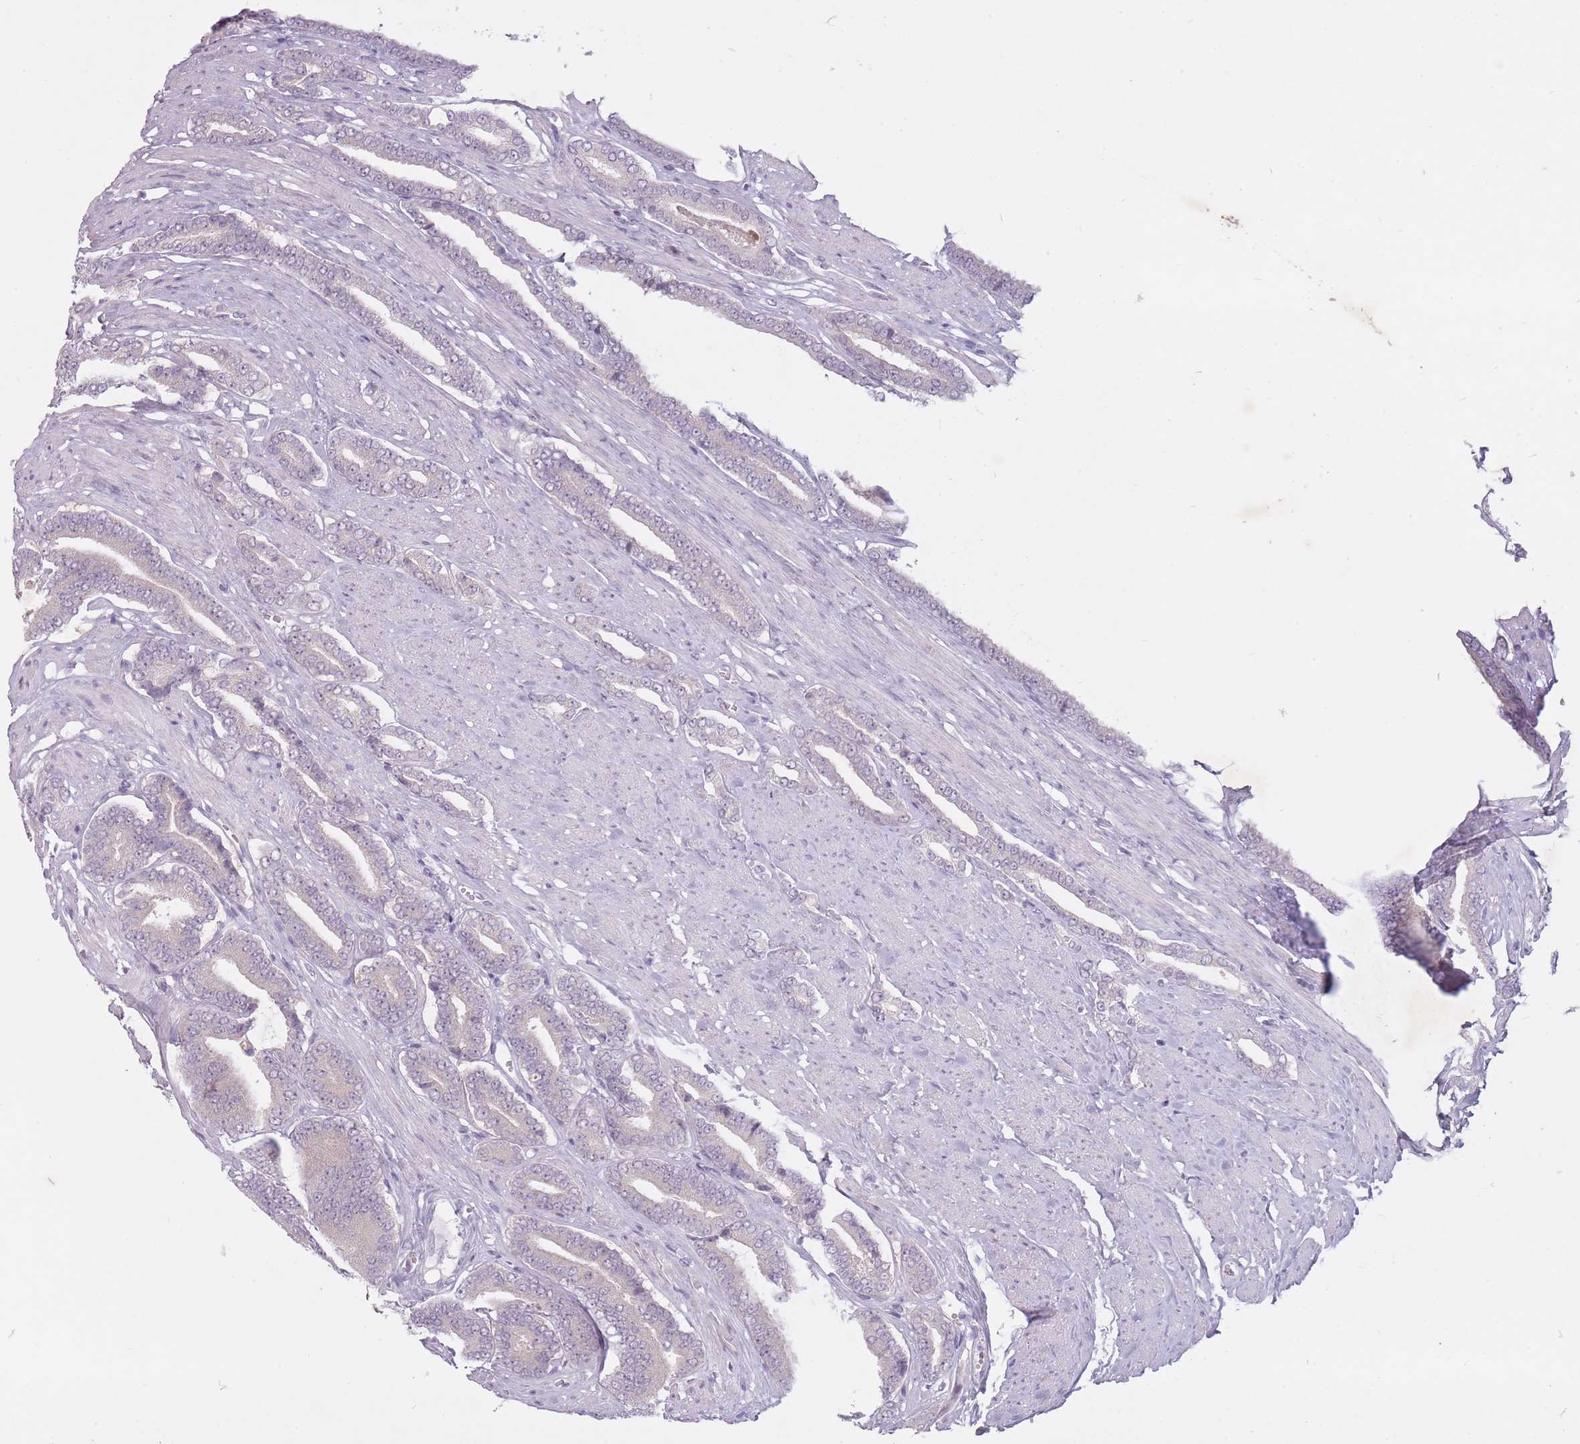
{"staining": {"intensity": "negative", "quantity": "none", "location": "none"}, "tissue": "prostate cancer", "cell_type": "Tumor cells", "image_type": "cancer", "snomed": [{"axis": "morphology", "description": "Adenocarcinoma, NOS"}, {"axis": "topography", "description": "Prostate and seminal vesicle, NOS"}], "caption": "This histopathology image is of prostate cancer stained with IHC to label a protein in brown with the nuclei are counter-stained blue. There is no positivity in tumor cells.", "gene": "FAM43B", "patient": {"sex": "male", "age": 76}}